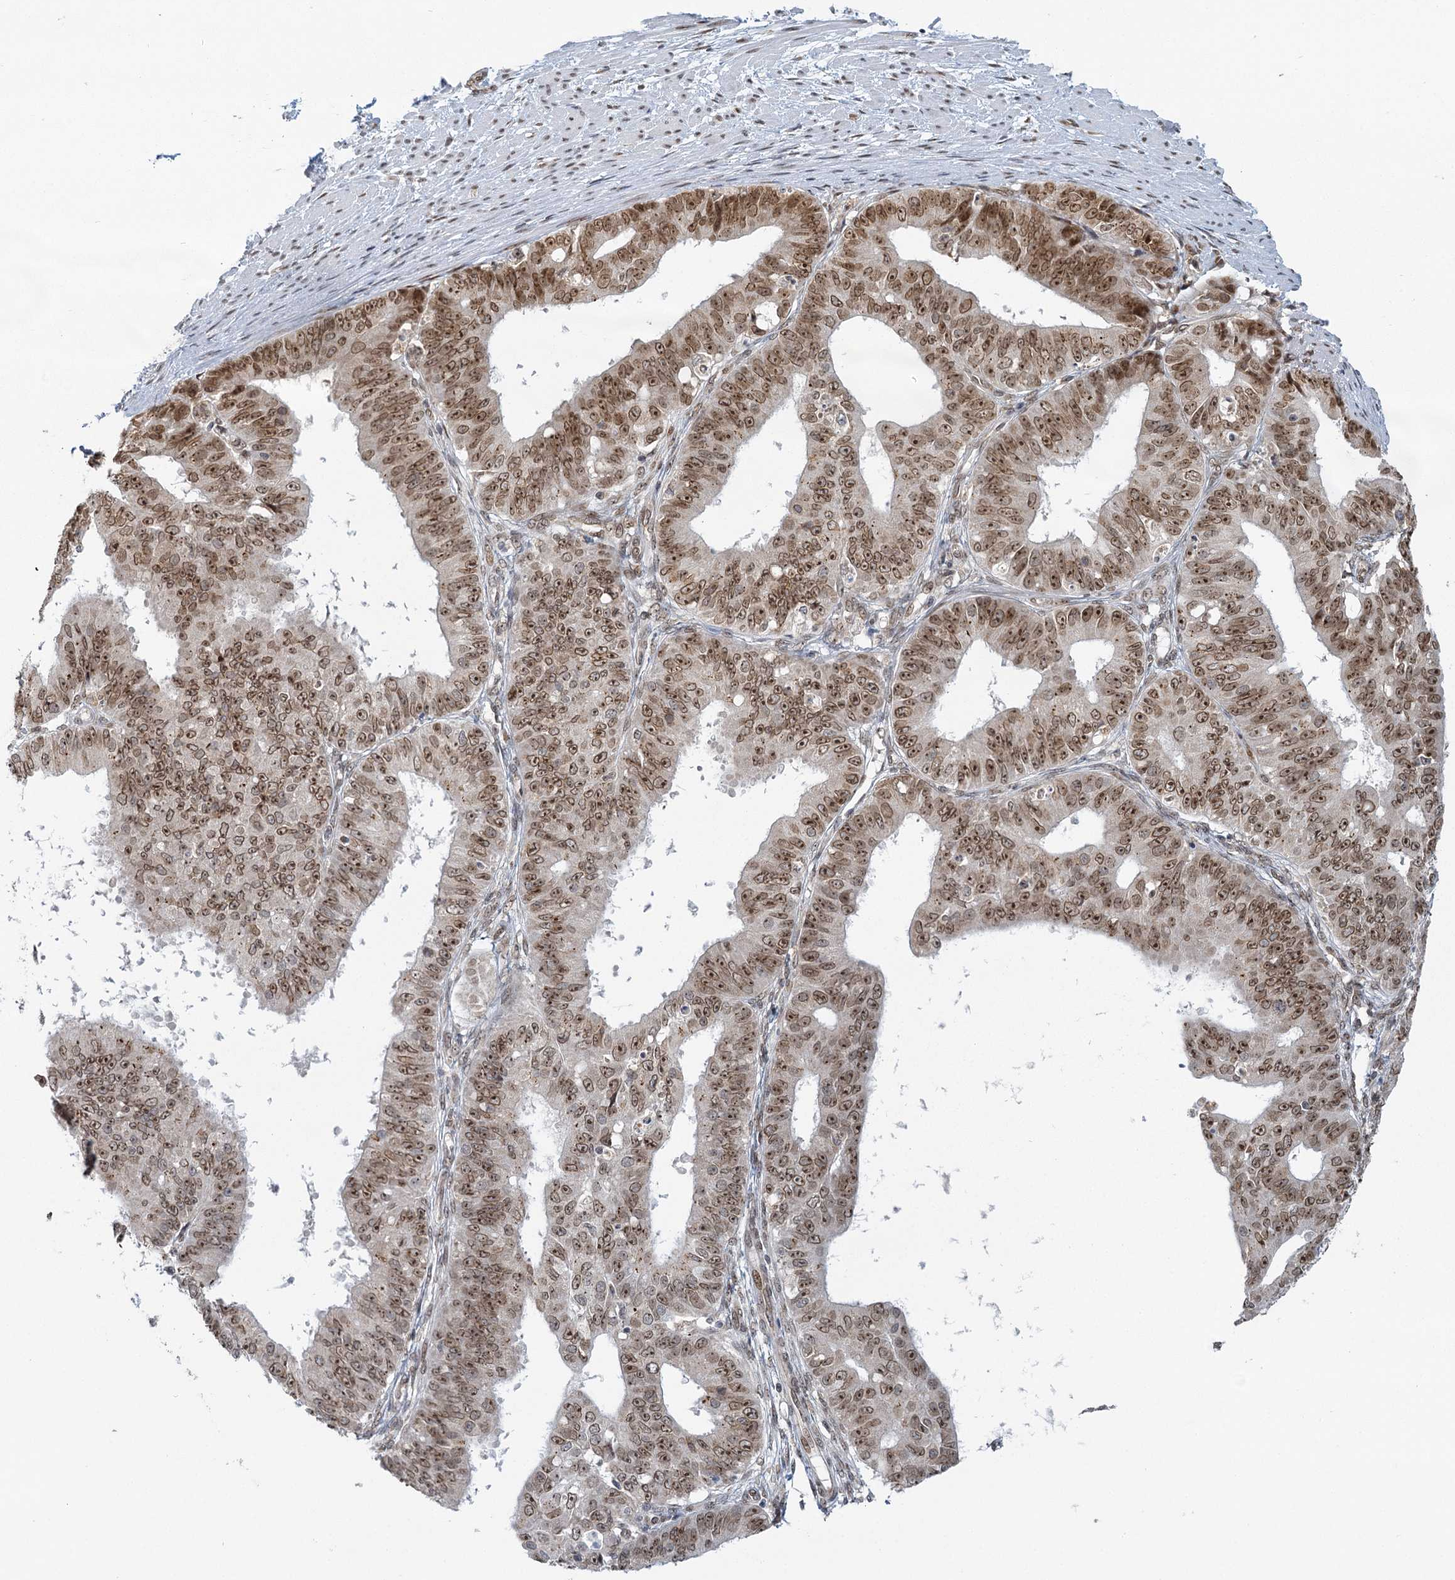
{"staining": {"intensity": "moderate", "quantity": ">75%", "location": "cytoplasmic/membranous,nuclear"}, "tissue": "ovarian cancer", "cell_type": "Tumor cells", "image_type": "cancer", "snomed": [{"axis": "morphology", "description": "Carcinoma, endometroid"}, {"axis": "topography", "description": "Appendix"}, {"axis": "topography", "description": "Ovary"}], "caption": "High-power microscopy captured an immunohistochemistry image of ovarian cancer (endometroid carcinoma), revealing moderate cytoplasmic/membranous and nuclear staining in about >75% of tumor cells.", "gene": "TREX1", "patient": {"sex": "female", "age": 42}}